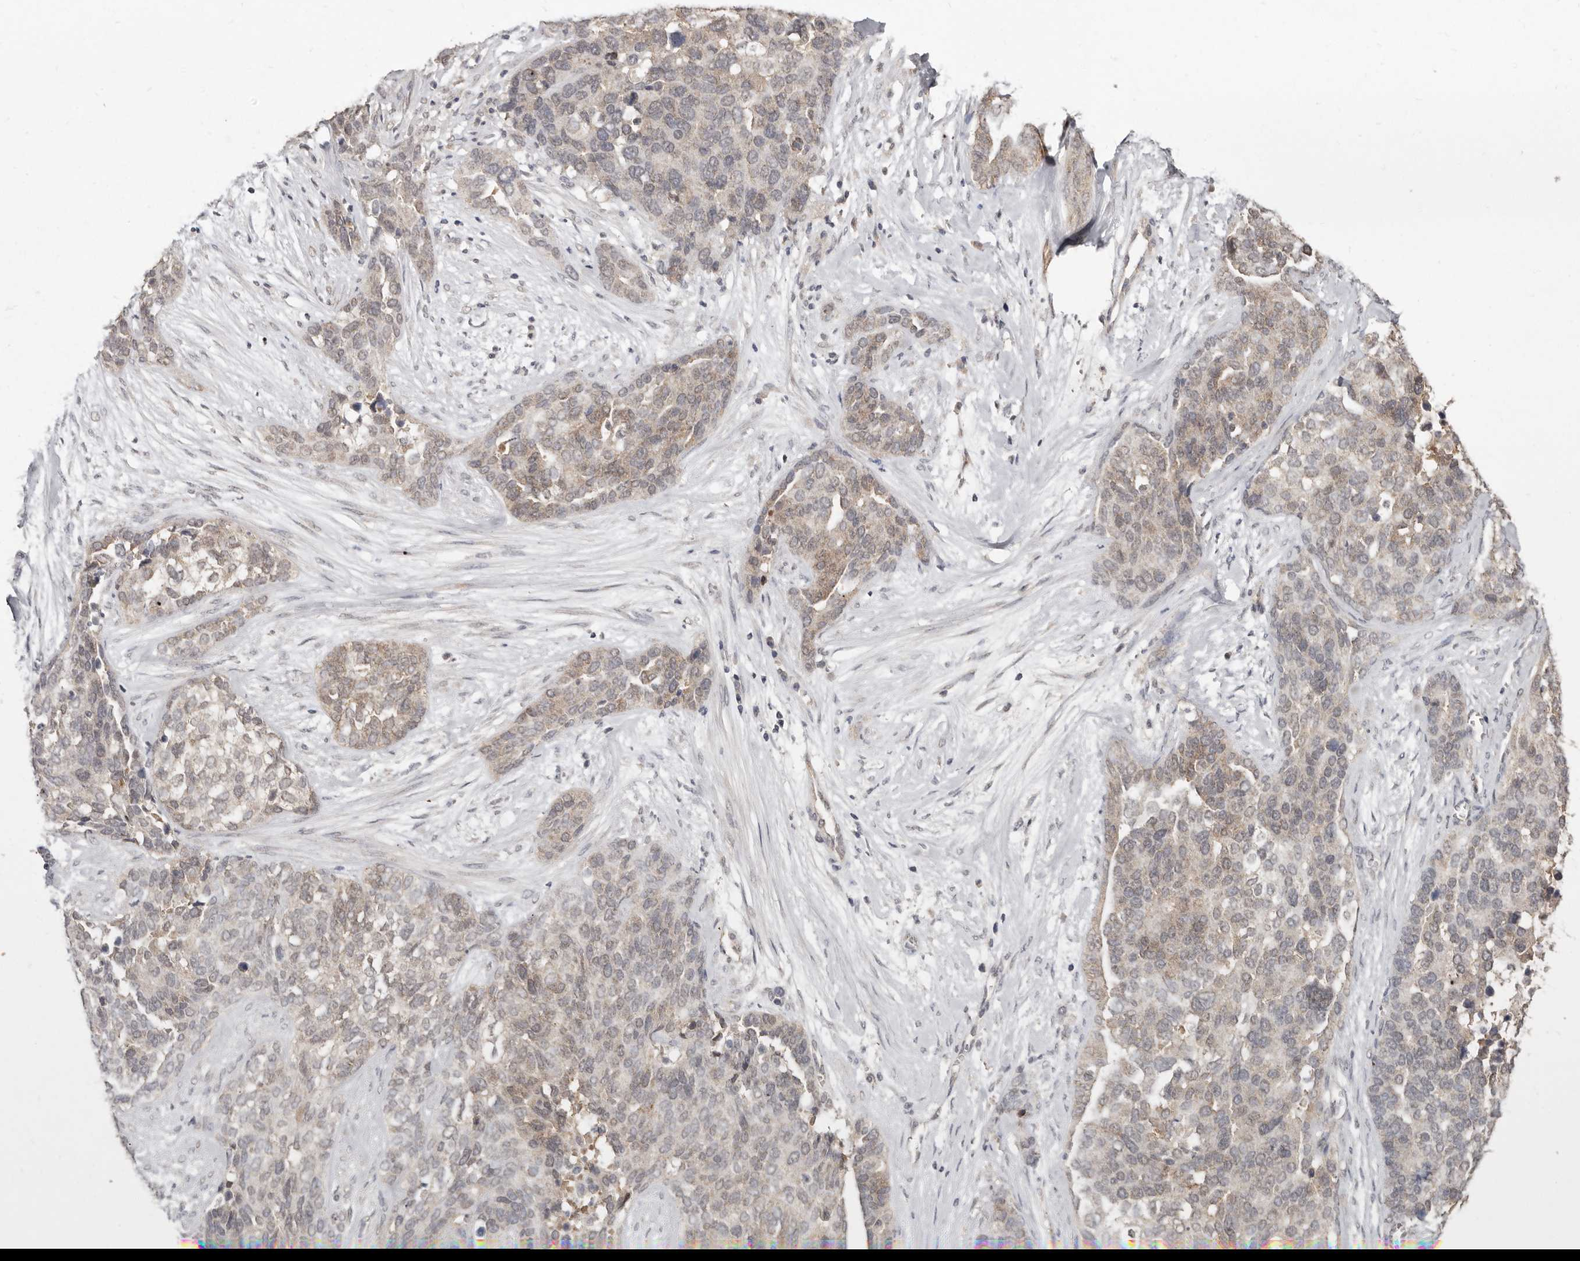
{"staining": {"intensity": "weak", "quantity": "25%-75%", "location": "cytoplasmic/membranous"}, "tissue": "ovarian cancer", "cell_type": "Tumor cells", "image_type": "cancer", "snomed": [{"axis": "morphology", "description": "Cystadenocarcinoma, serous, NOS"}, {"axis": "topography", "description": "Ovary"}], "caption": "Serous cystadenocarcinoma (ovarian) tissue displays weak cytoplasmic/membranous expression in about 25%-75% of tumor cells, visualized by immunohistochemistry.", "gene": "LINGO2", "patient": {"sex": "female", "age": 44}}